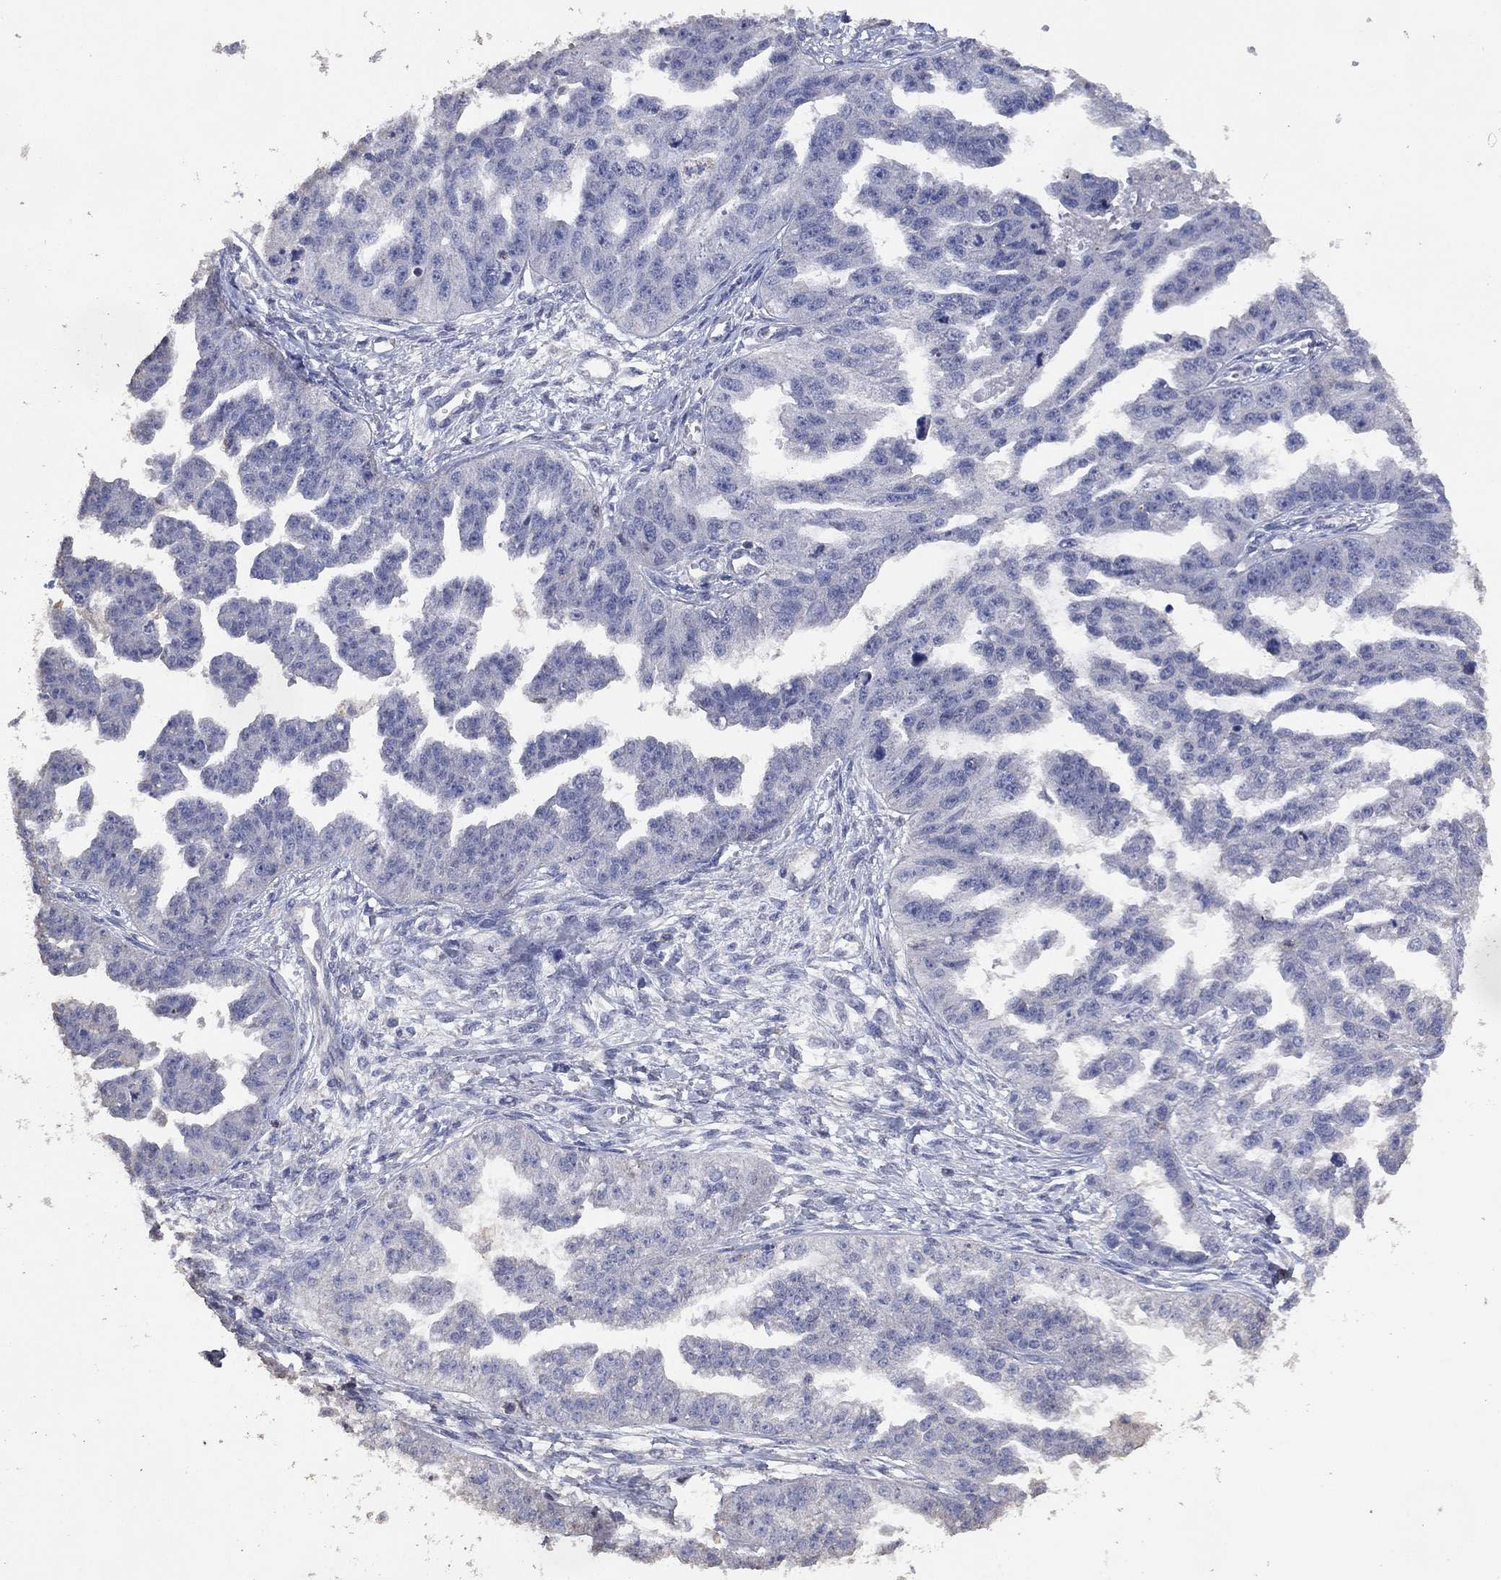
{"staining": {"intensity": "negative", "quantity": "none", "location": "none"}, "tissue": "ovarian cancer", "cell_type": "Tumor cells", "image_type": "cancer", "snomed": [{"axis": "morphology", "description": "Cystadenocarcinoma, serous, NOS"}, {"axis": "topography", "description": "Ovary"}], "caption": "There is no significant expression in tumor cells of ovarian cancer. (DAB (3,3'-diaminobenzidine) immunohistochemistry visualized using brightfield microscopy, high magnification).", "gene": "ADPRHL1", "patient": {"sex": "female", "age": 58}}